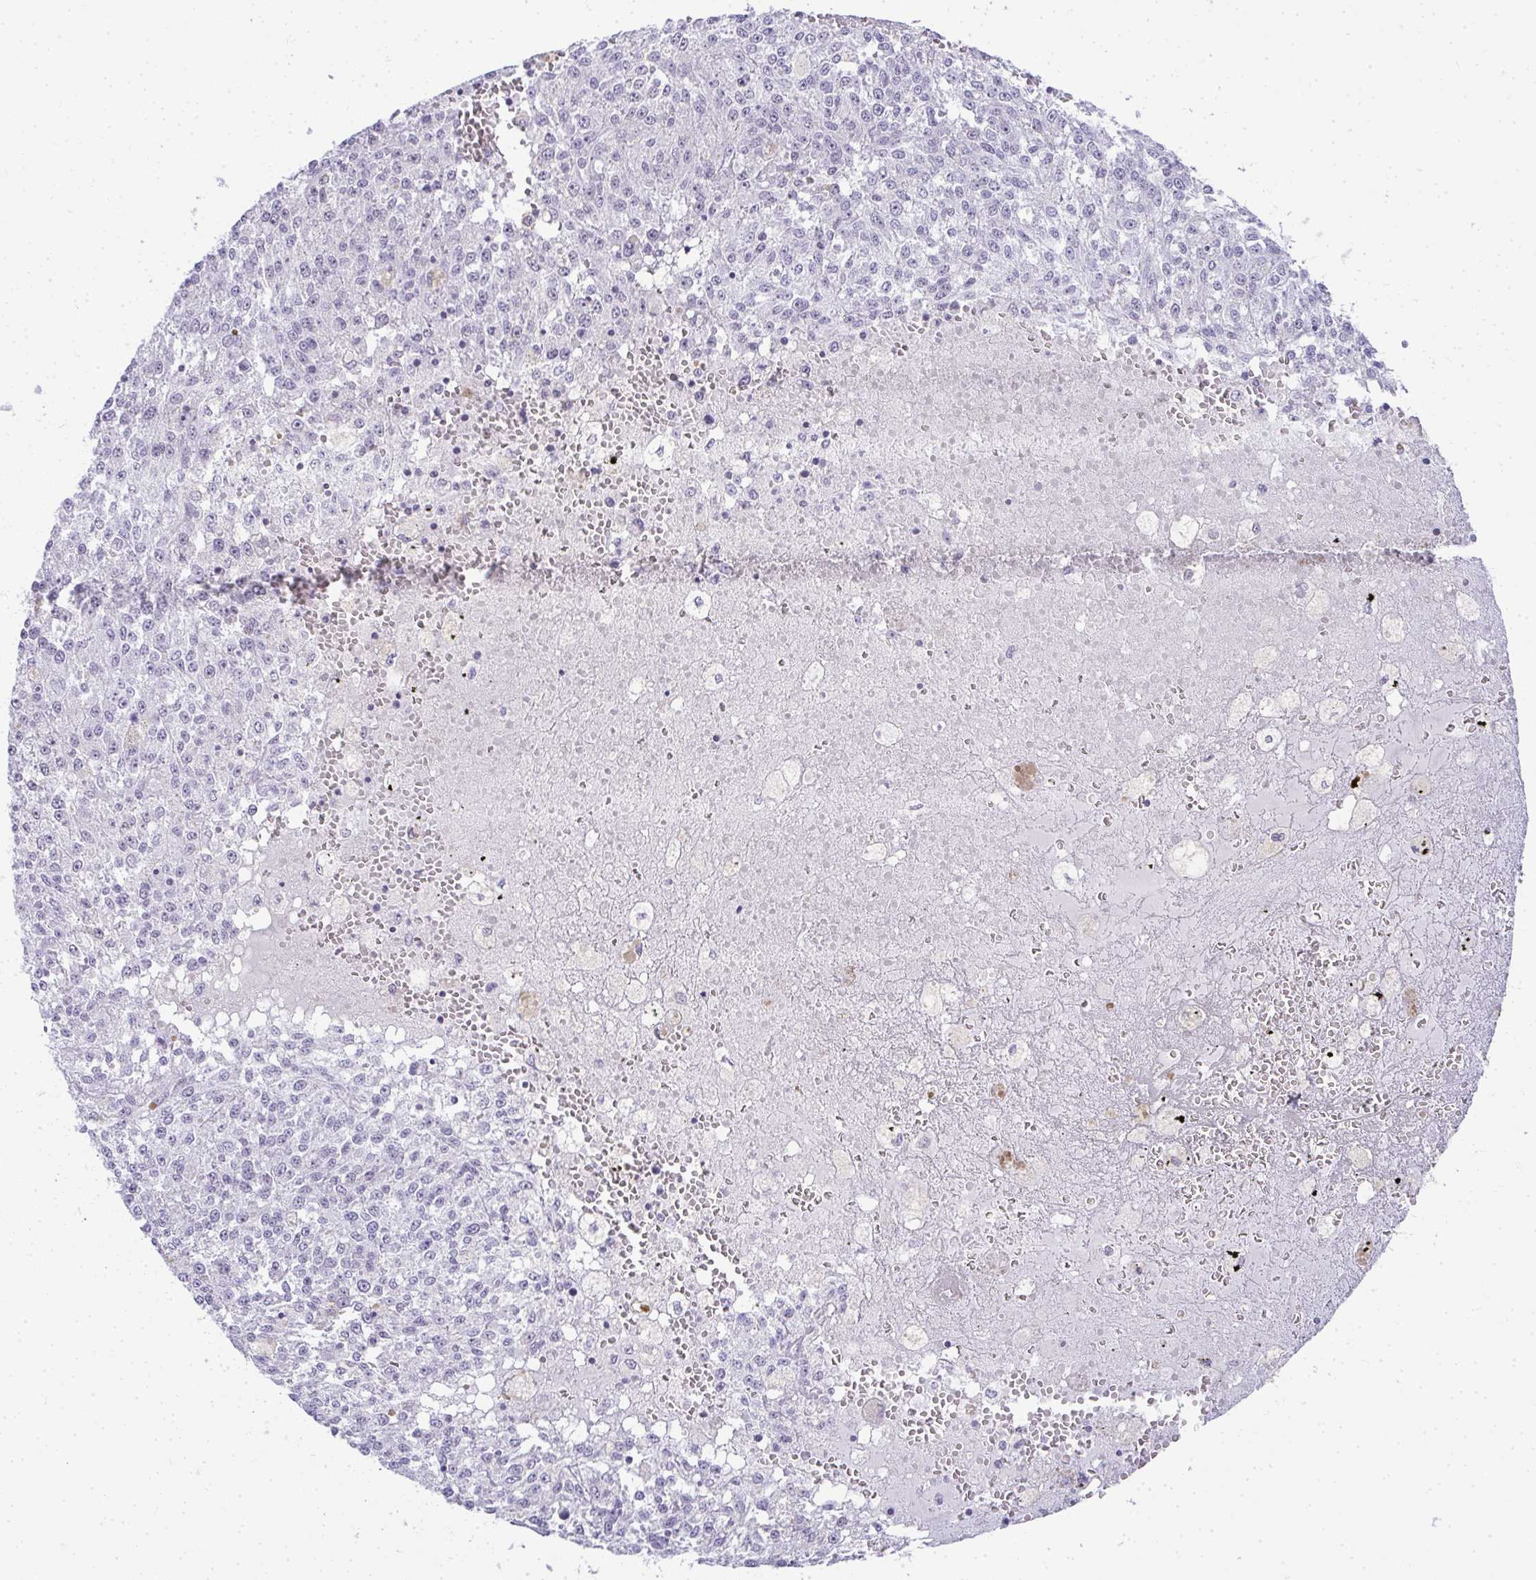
{"staining": {"intensity": "negative", "quantity": "none", "location": "none"}, "tissue": "melanoma", "cell_type": "Tumor cells", "image_type": "cancer", "snomed": [{"axis": "morphology", "description": "Malignant melanoma, Metastatic site"}, {"axis": "topography", "description": "Lymph node"}], "caption": "An immunohistochemistry (IHC) image of malignant melanoma (metastatic site) is shown. There is no staining in tumor cells of malignant melanoma (metastatic site). (DAB immunohistochemistry with hematoxylin counter stain).", "gene": "PLA2G1B", "patient": {"sex": "female", "age": 64}}